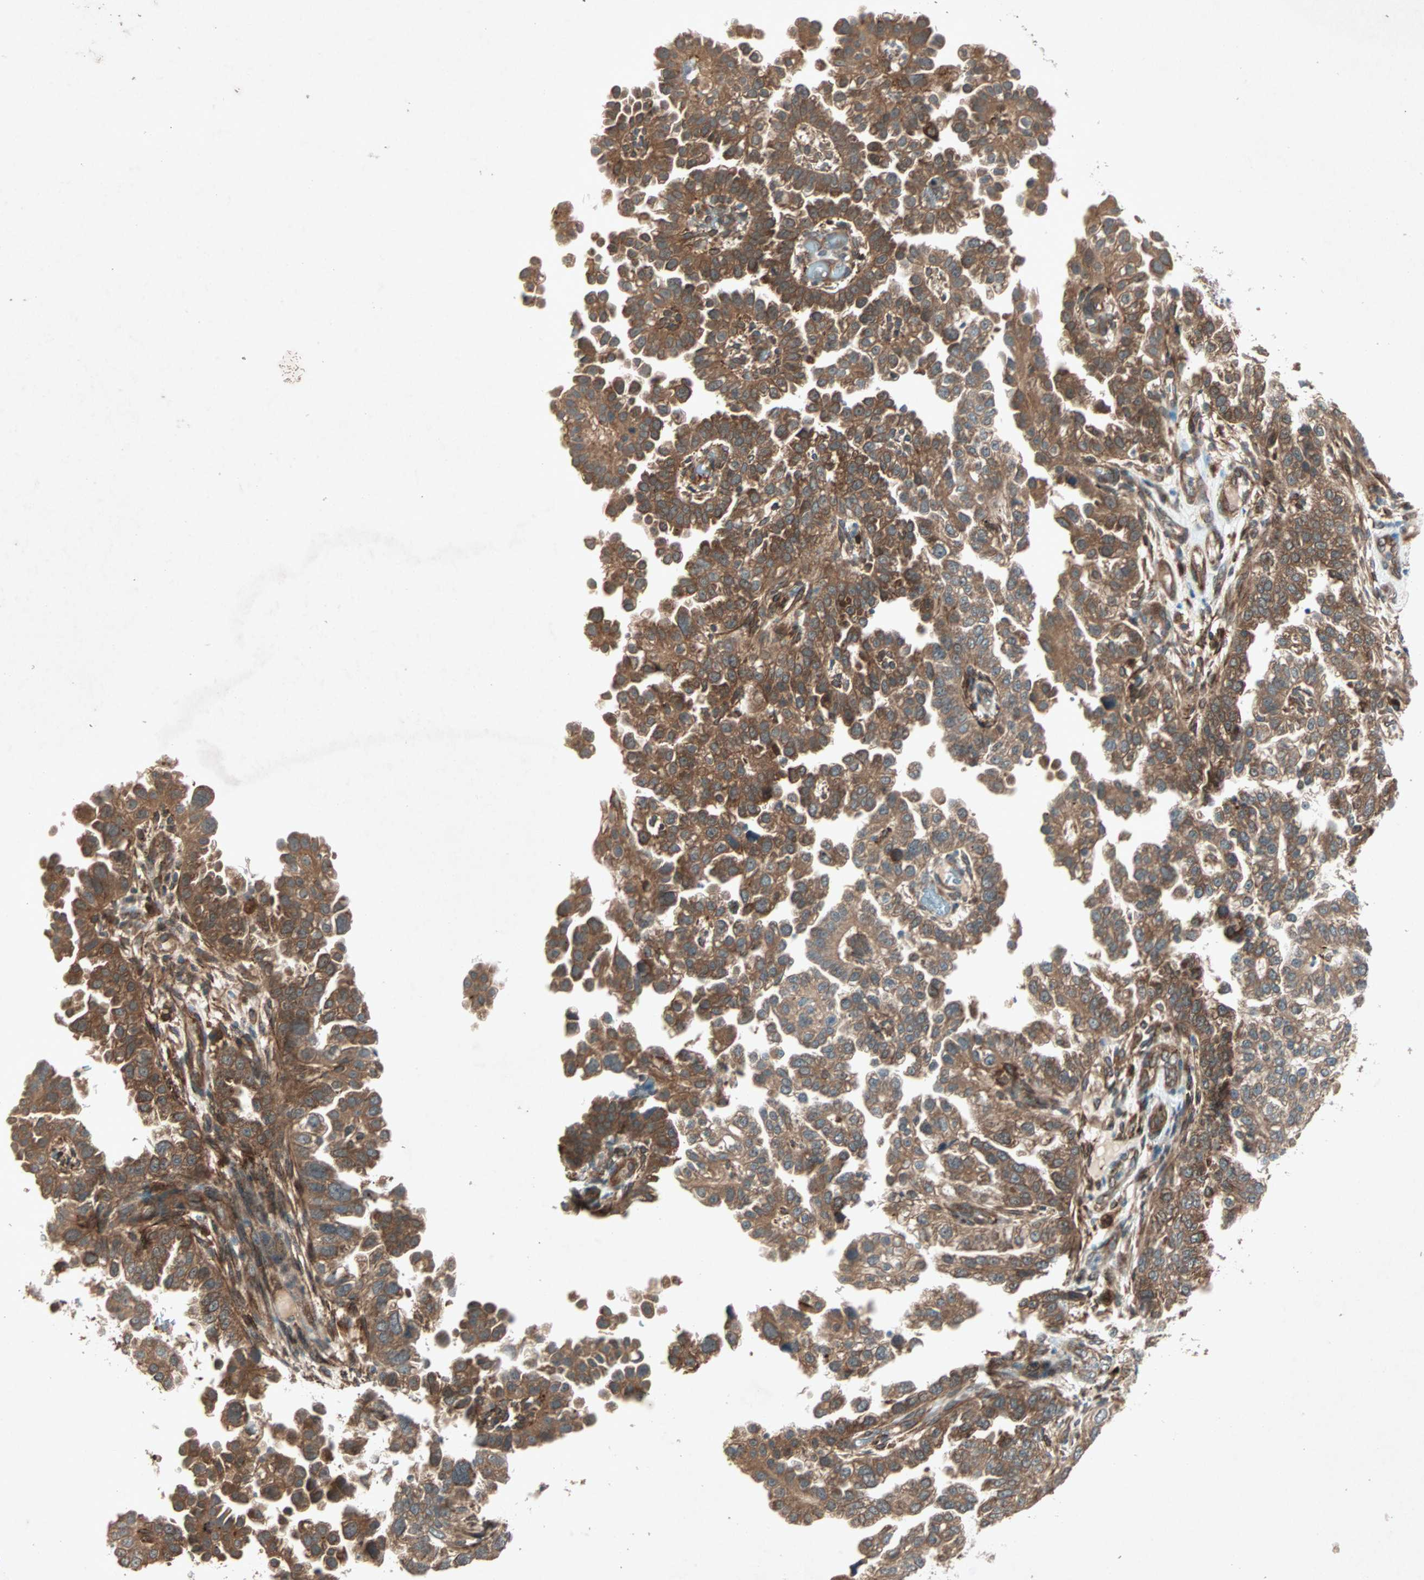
{"staining": {"intensity": "moderate", "quantity": ">75%", "location": "cytoplasmic/membranous"}, "tissue": "endometrial cancer", "cell_type": "Tumor cells", "image_type": "cancer", "snomed": [{"axis": "morphology", "description": "Adenocarcinoma, NOS"}, {"axis": "topography", "description": "Endometrium"}], "caption": "Protein staining demonstrates moderate cytoplasmic/membranous staining in approximately >75% of tumor cells in adenocarcinoma (endometrial).", "gene": "SDSL", "patient": {"sex": "female", "age": 85}}